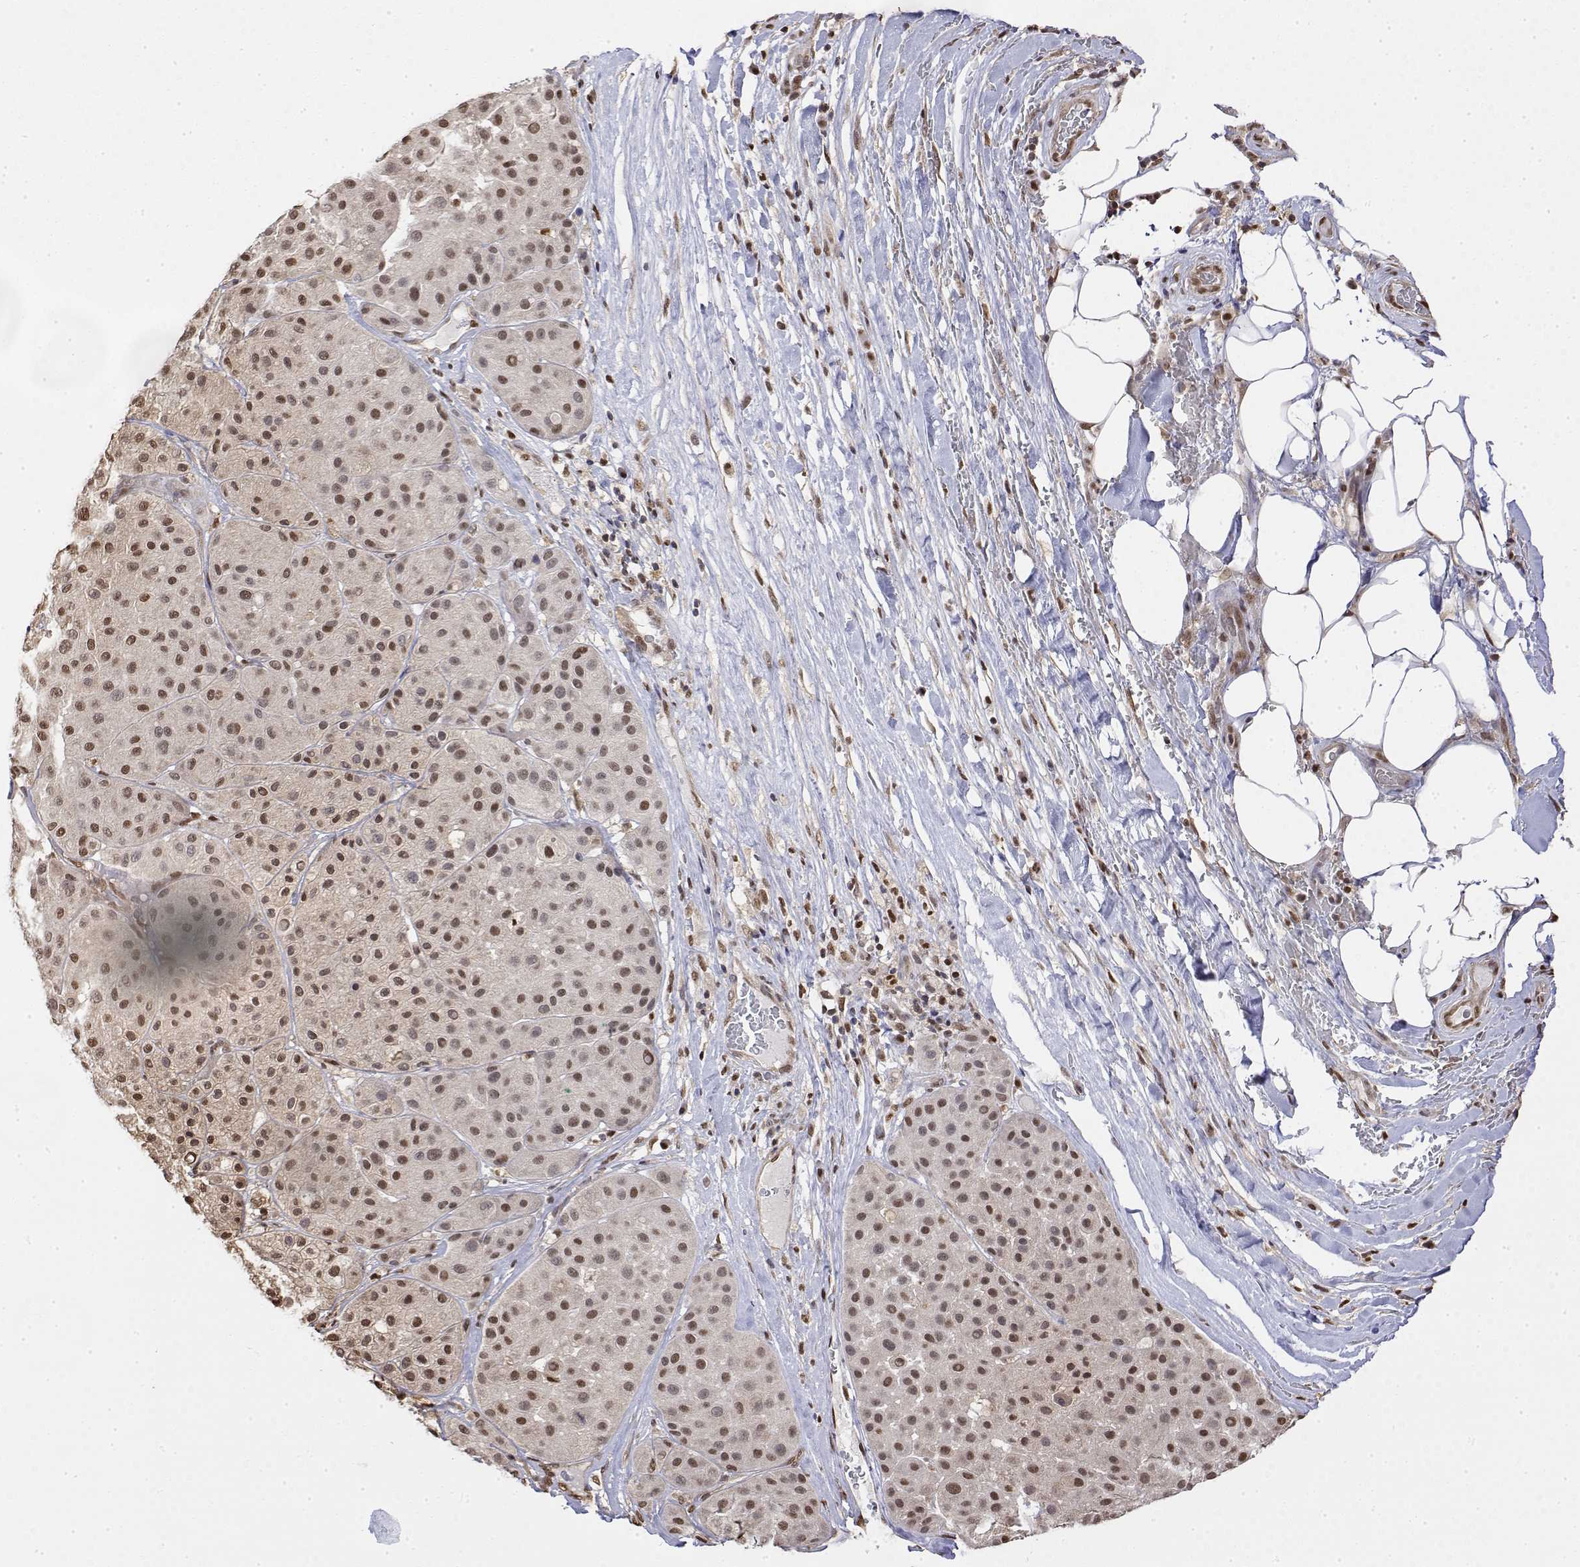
{"staining": {"intensity": "moderate", "quantity": ">75%", "location": "nuclear"}, "tissue": "melanoma", "cell_type": "Tumor cells", "image_type": "cancer", "snomed": [{"axis": "morphology", "description": "Malignant melanoma, Metastatic site"}, {"axis": "topography", "description": "Smooth muscle"}], "caption": "Immunohistochemical staining of human malignant melanoma (metastatic site) shows medium levels of moderate nuclear protein positivity in approximately >75% of tumor cells. Nuclei are stained in blue.", "gene": "TPI1", "patient": {"sex": "male", "age": 41}}